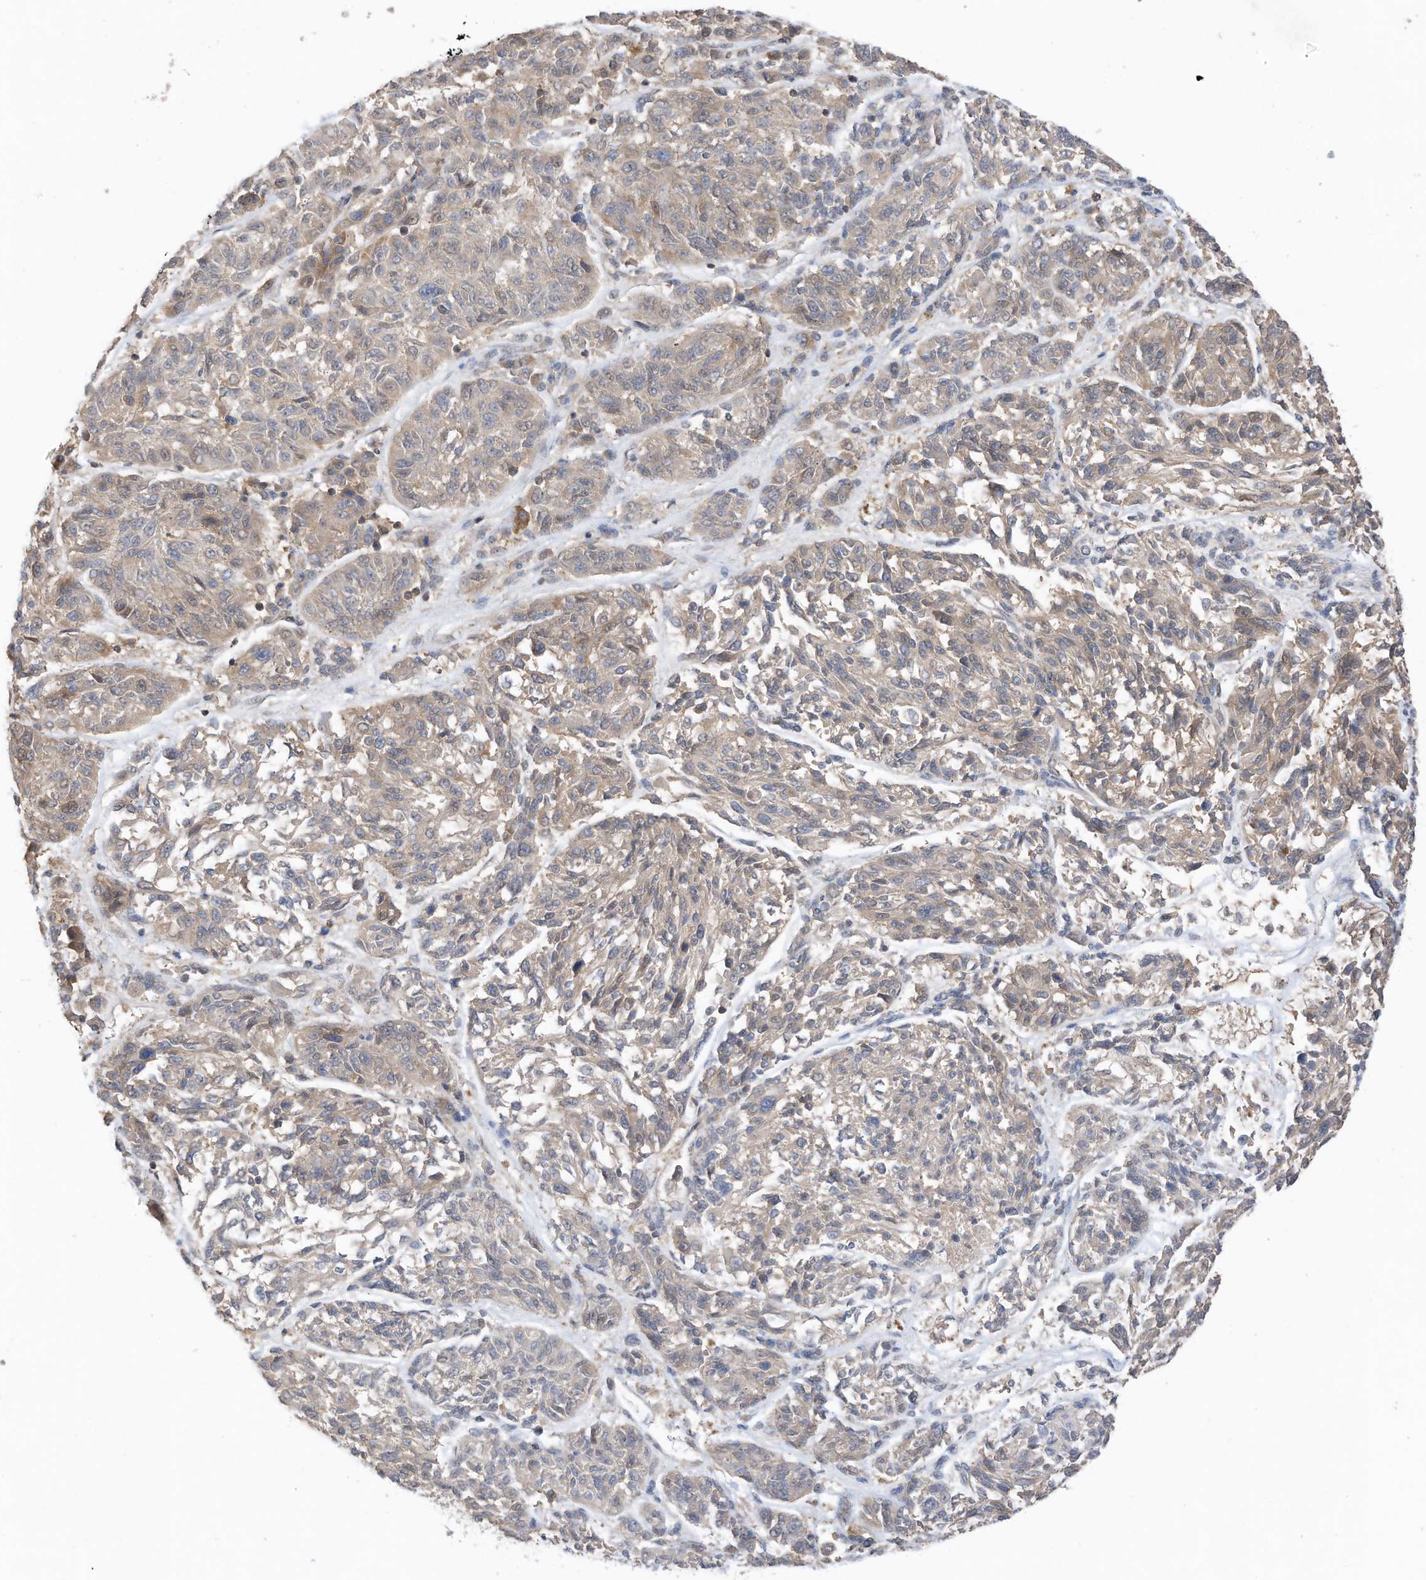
{"staining": {"intensity": "negative", "quantity": "none", "location": "none"}, "tissue": "melanoma", "cell_type": "Tumor cells", "image_type": "cancer", "snomed": [{"axis": "morphology", "description": "Malignant melanoma, NOS"}, {"axis": "topography", "description": "Skin"}], "caption": "Melanoma was stained to show a protein in brown. There is no significant positivity in tumor cells.", "gene": "REC8", "patient": {"sex": "male", "age": 53}}